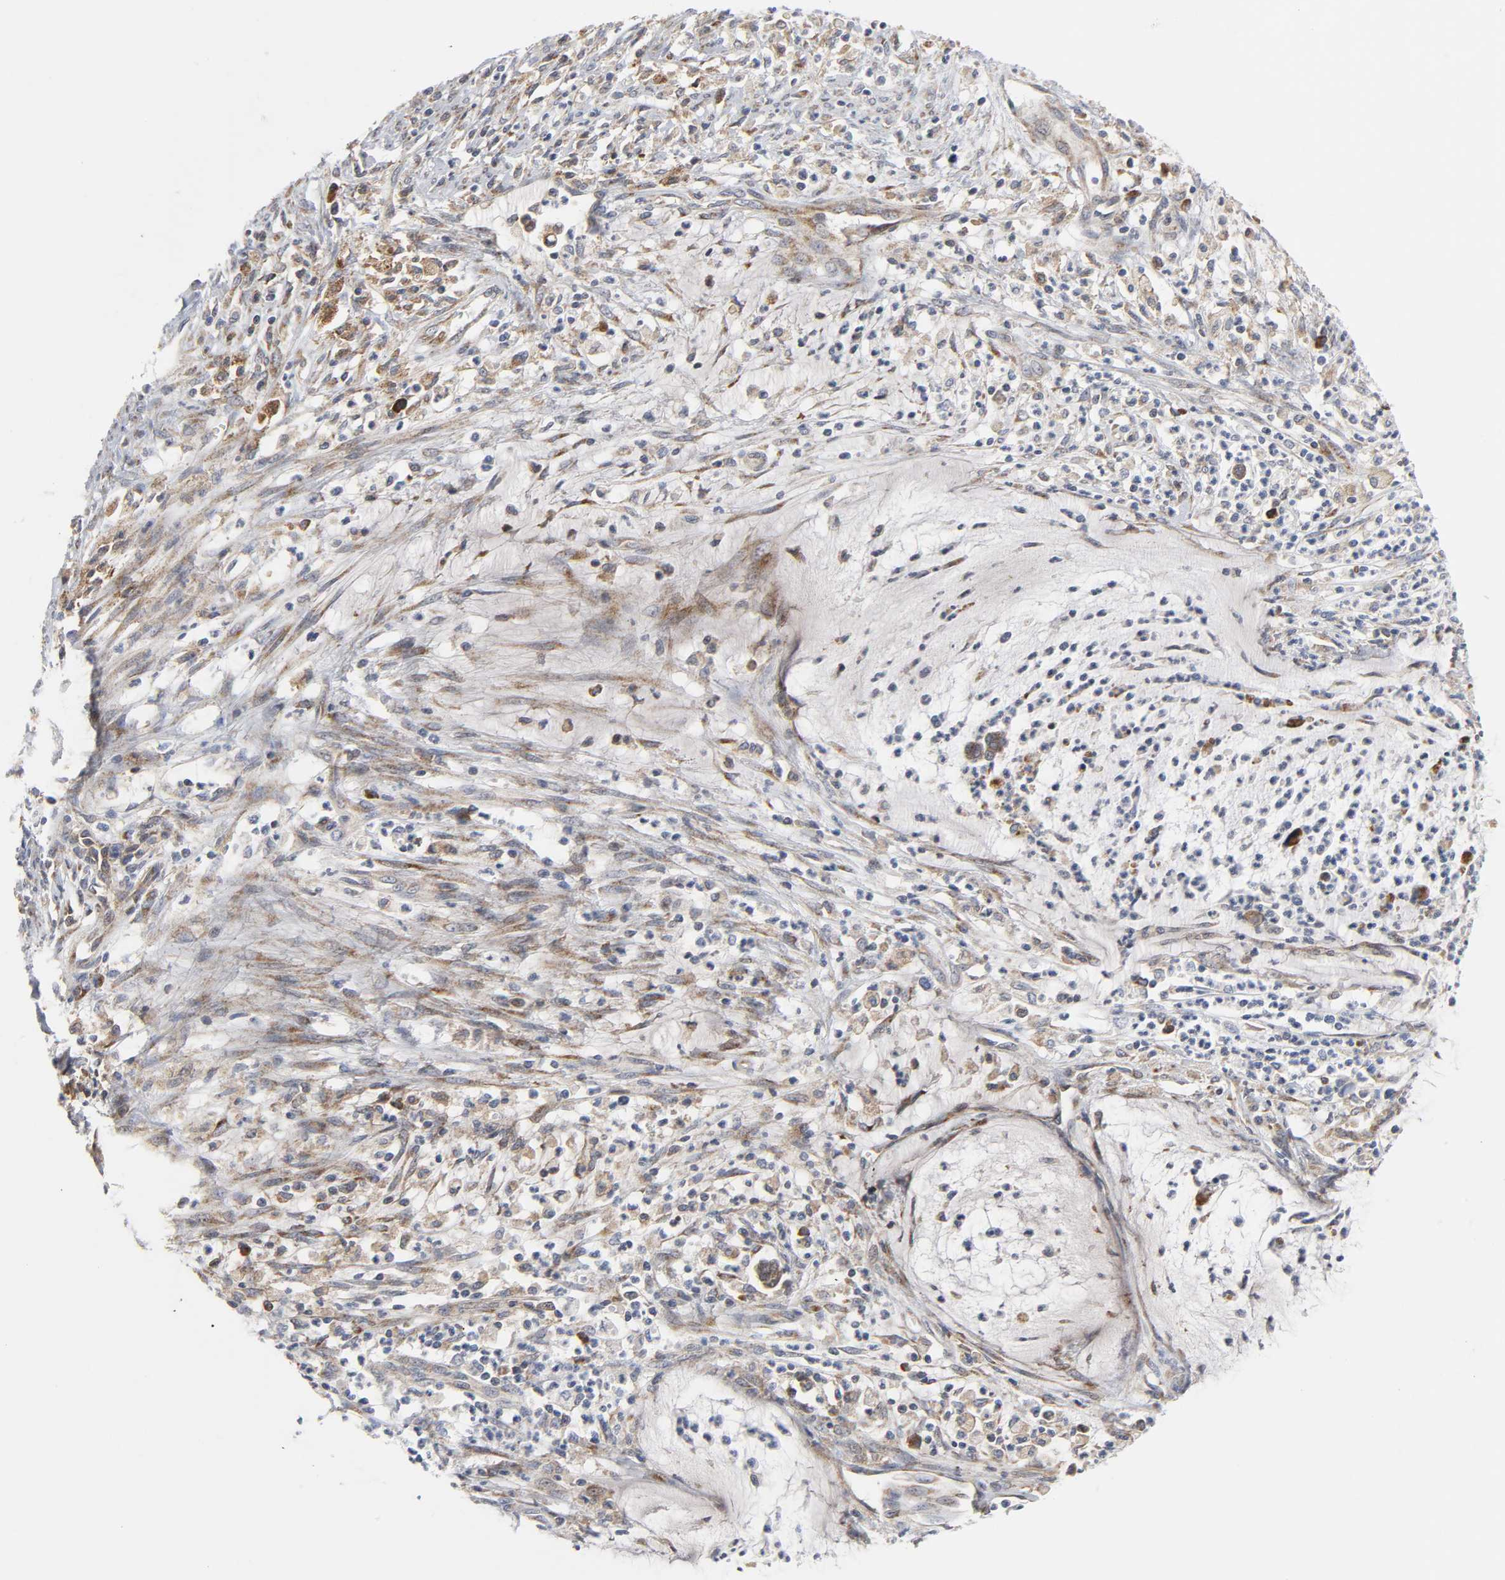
{"staining": {"intensity": "strong", "quantity": ">75%", "location": "cytoplasmic/membranous"}, "tissue": "cervical cancer", "cell_type": "Tumor cells", "image_type": "cancer", "snomed": [{"axis": "morphology", "description": "Adenocarcinoma, NOS"}, {"axis": "topography", "description": "Cervix"}], "caption": "Tumor cells demonstrate high levels of strong cytoplasmic/membranous expression in approximately >75% of cells in human cervical adenocarcinoma.", "gene": "BAX", "patient": {"sex": "female", "age": 36}}